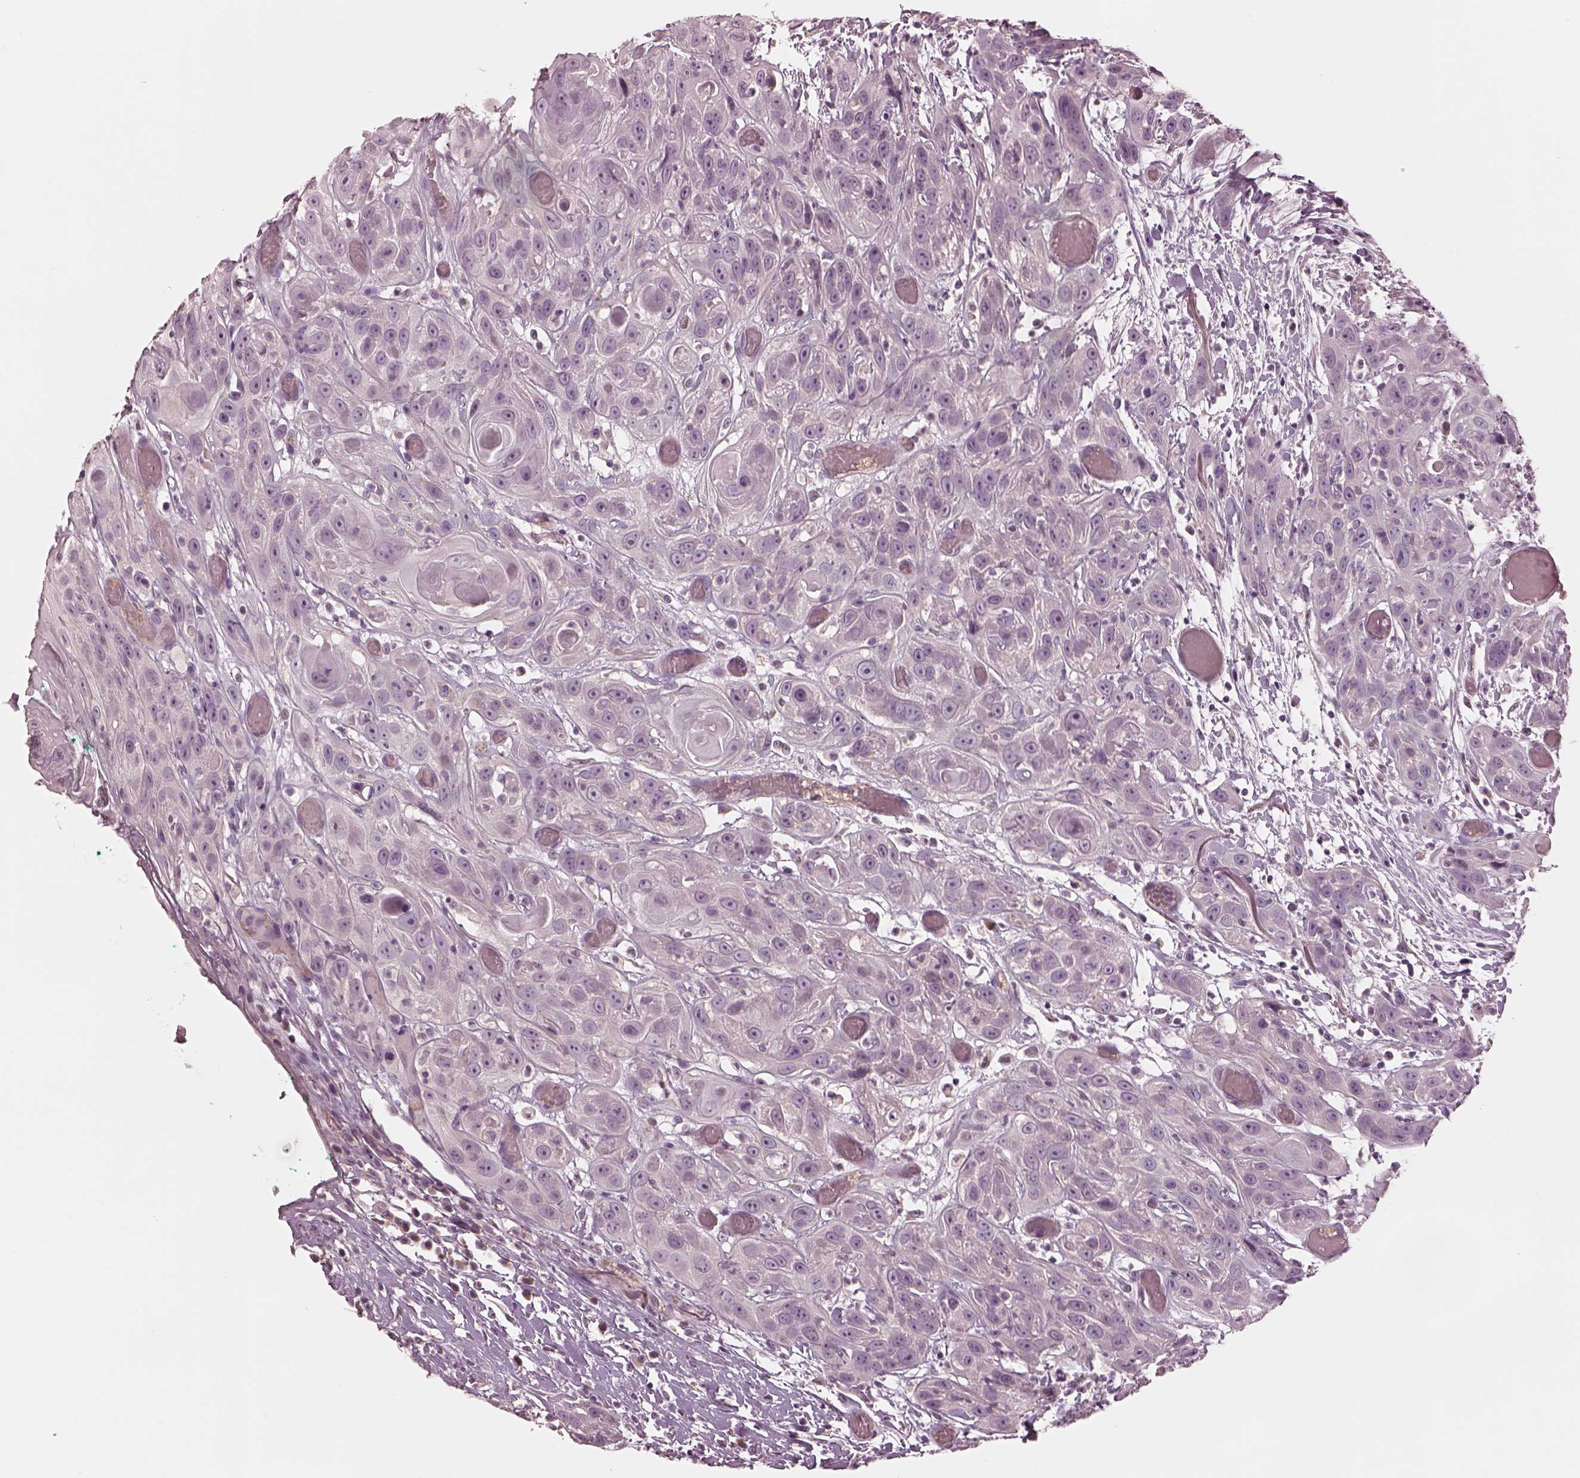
{"staining": {"intensity": "negative", "quantity": "none", "location": "none"}, "tissue": "head and neck cancer", "cell_type": "Tumor cells", "image_type": "cancer", "snomed": [{"axis": "morphology", "description": "Normal tissue, NOS"}, {"axis": "morphology", "description": "Squamous cell carcinoma, NOS"}, {"axis": "topography", "description": "Oral tissue"}, {"axis": "topography", "description": "Salivary gland"}, {"axis": "topography", "description": "Head-Neck"}], "caption": "Human squamous cell carcinoma (head and neck) stained for a protein using immunohistochemistry (IHC) reveals no staining in tumor cells.", "gene": "MIA", "patient": {"sex": "female", "age": 62}}